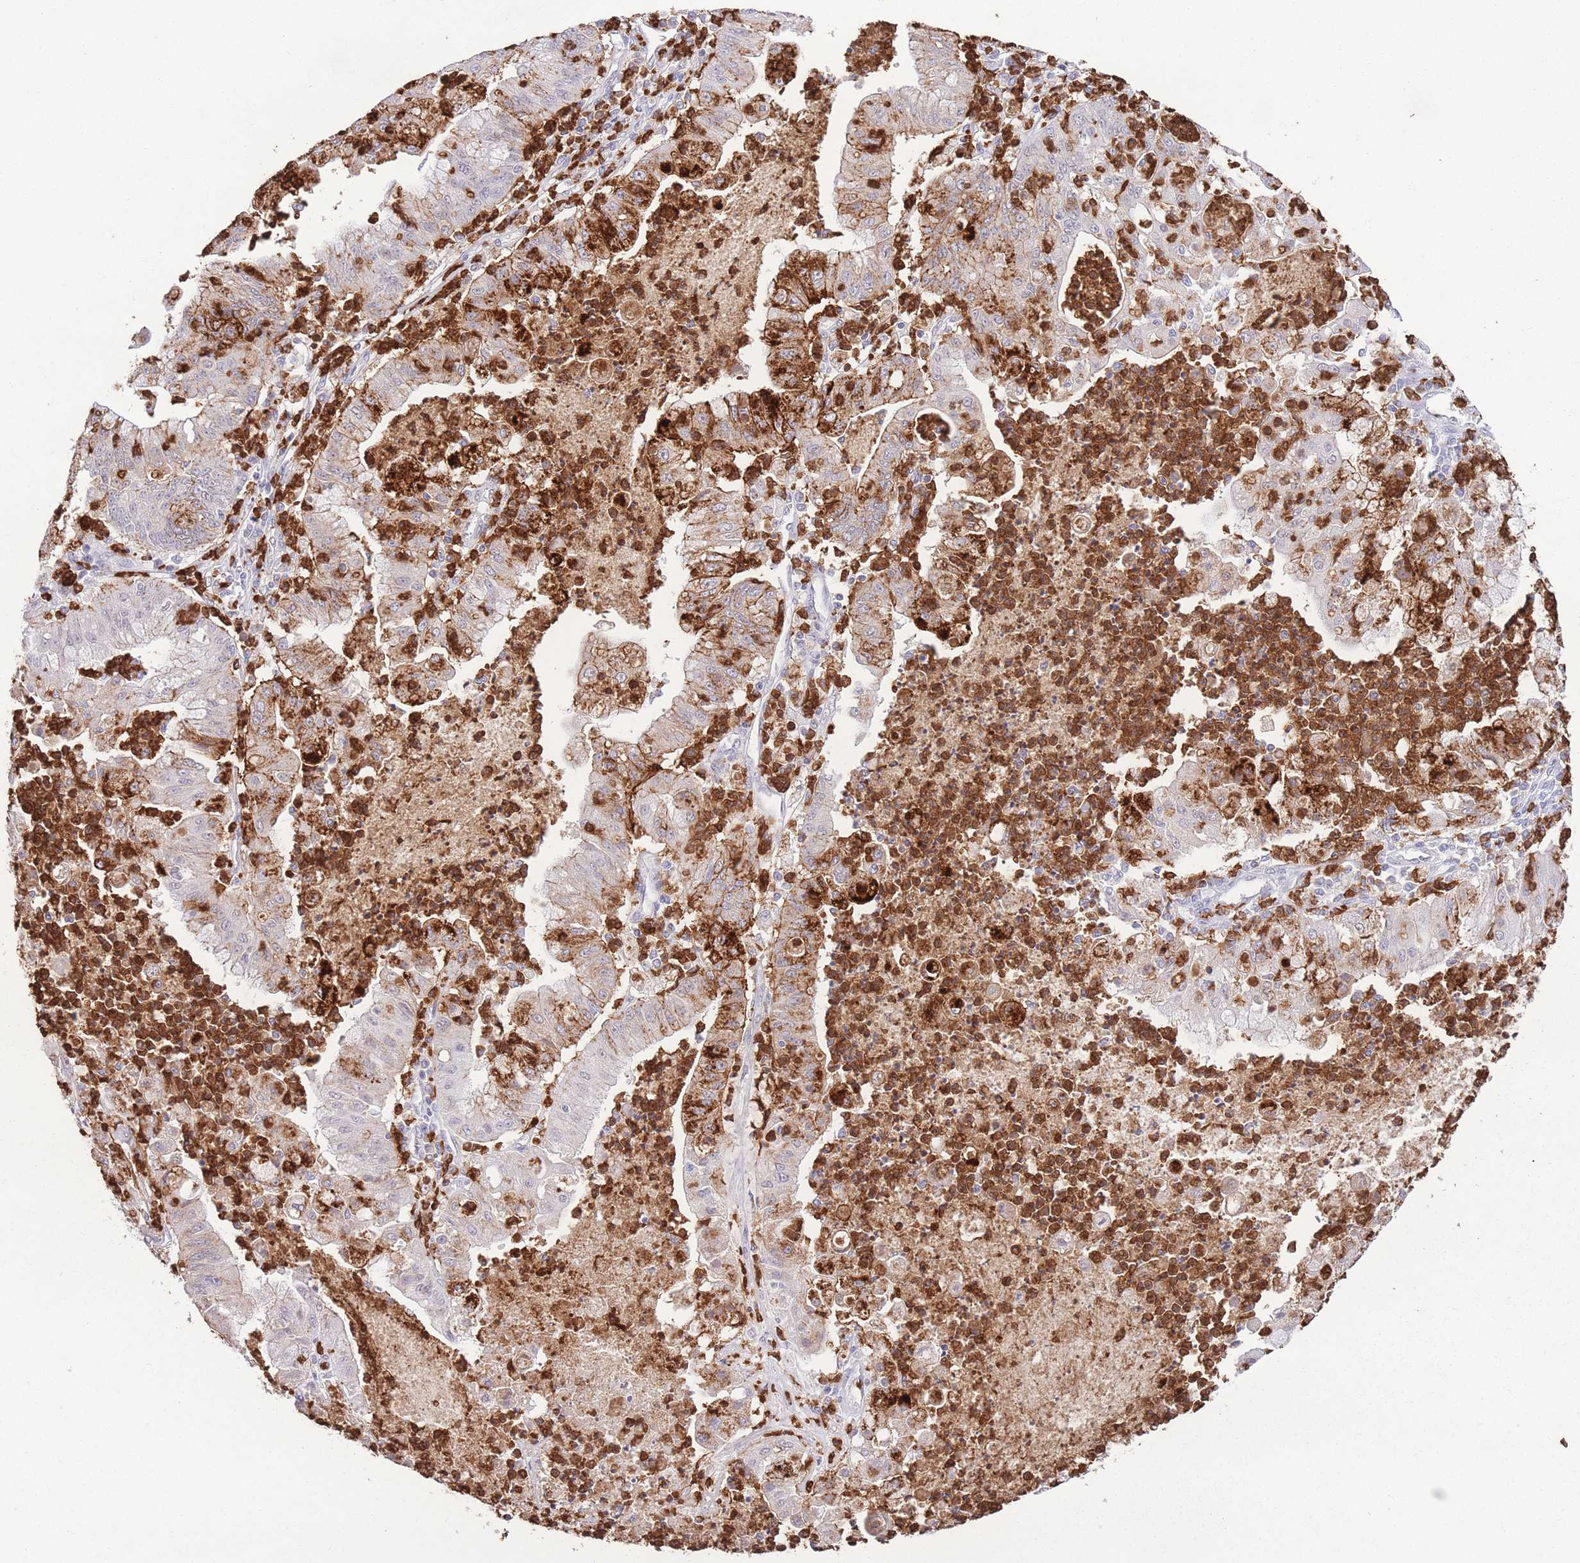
{"staining": {"intensity": "moderate", "quantity": "<25%", "location": "cytoplasmic/membranous"}, "tissue": "ovarian cancer", "cell_type": "Tumor cells", "image_type": "cancer", "snomed": [{"axis": "morphology", "description": "Cystadenocarcinoma, mucinous, NOS"}, {"axis": "topography", "description": "Ovary"}], "caption": "Moderate cytoplasmic/membranous positivity is present in approximately <25% of tumor cells in ovarian cancer (mucinous cystadenocarcinoma). (DAB IHC with brightfield microscopy, high magnification).", "gene": "LCLAT1", "patient": {"sex": "female", "age": 70}}